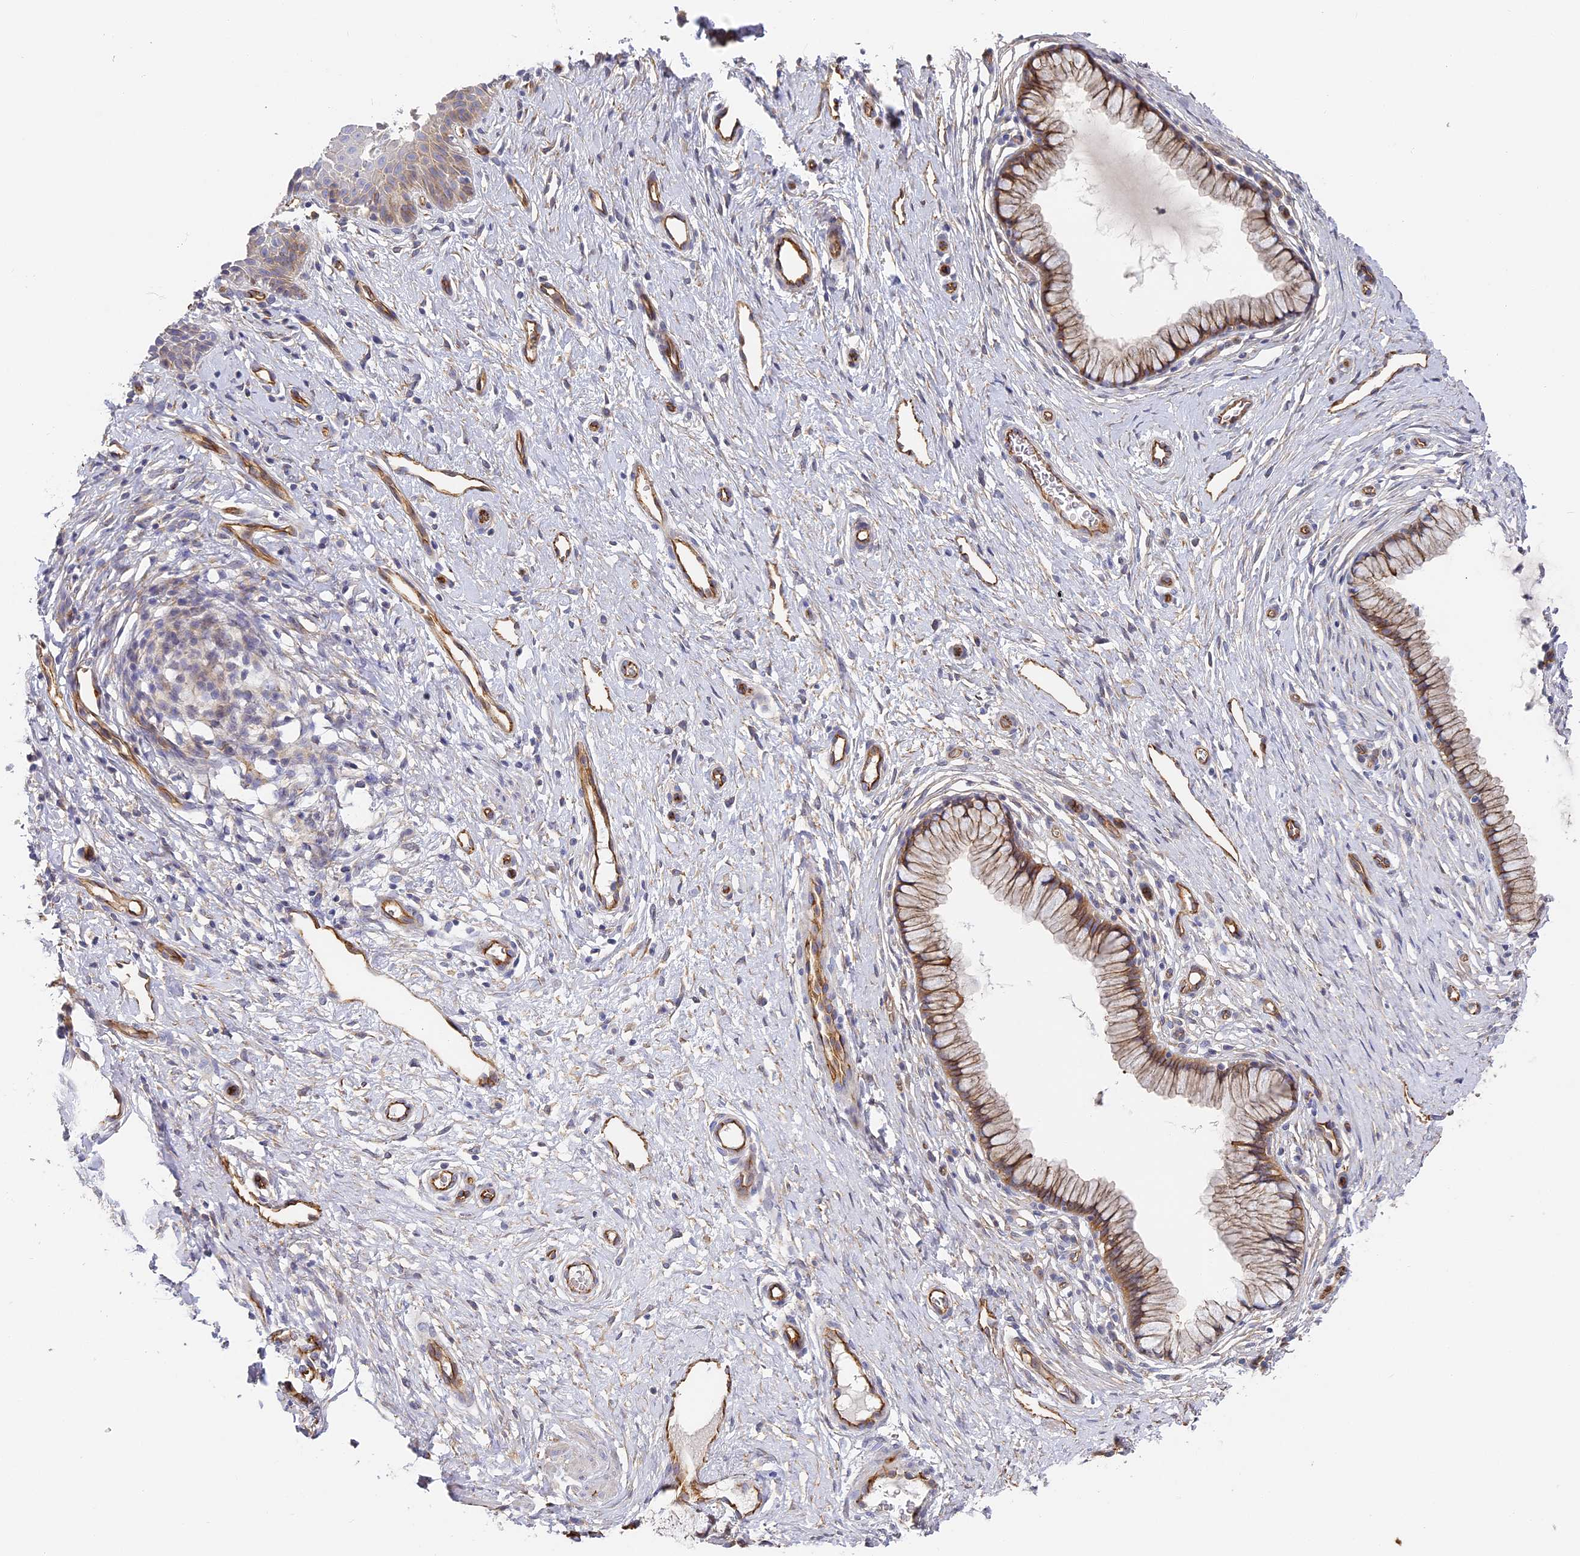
{"staining": {"intensity": "moderate", "quantity": ">75%", "location": "cytoplasmic/membranous"}, "tissue": "cervix", "cell_type": "Glandular cells", "image_type": "normal", "snomed": [{"axis": "morphology", "description": "Normal tissue, NOS"}, {"axis": "topography", "description": "Cervix"}], "caption": "Protein expression analysis of normal human cervix reveals moderate cytoplasmic/membranous staining in approximately >75% of glandular cells.", "gene": "CCDC30", "patient": {"sex": "female", "age": 36}}